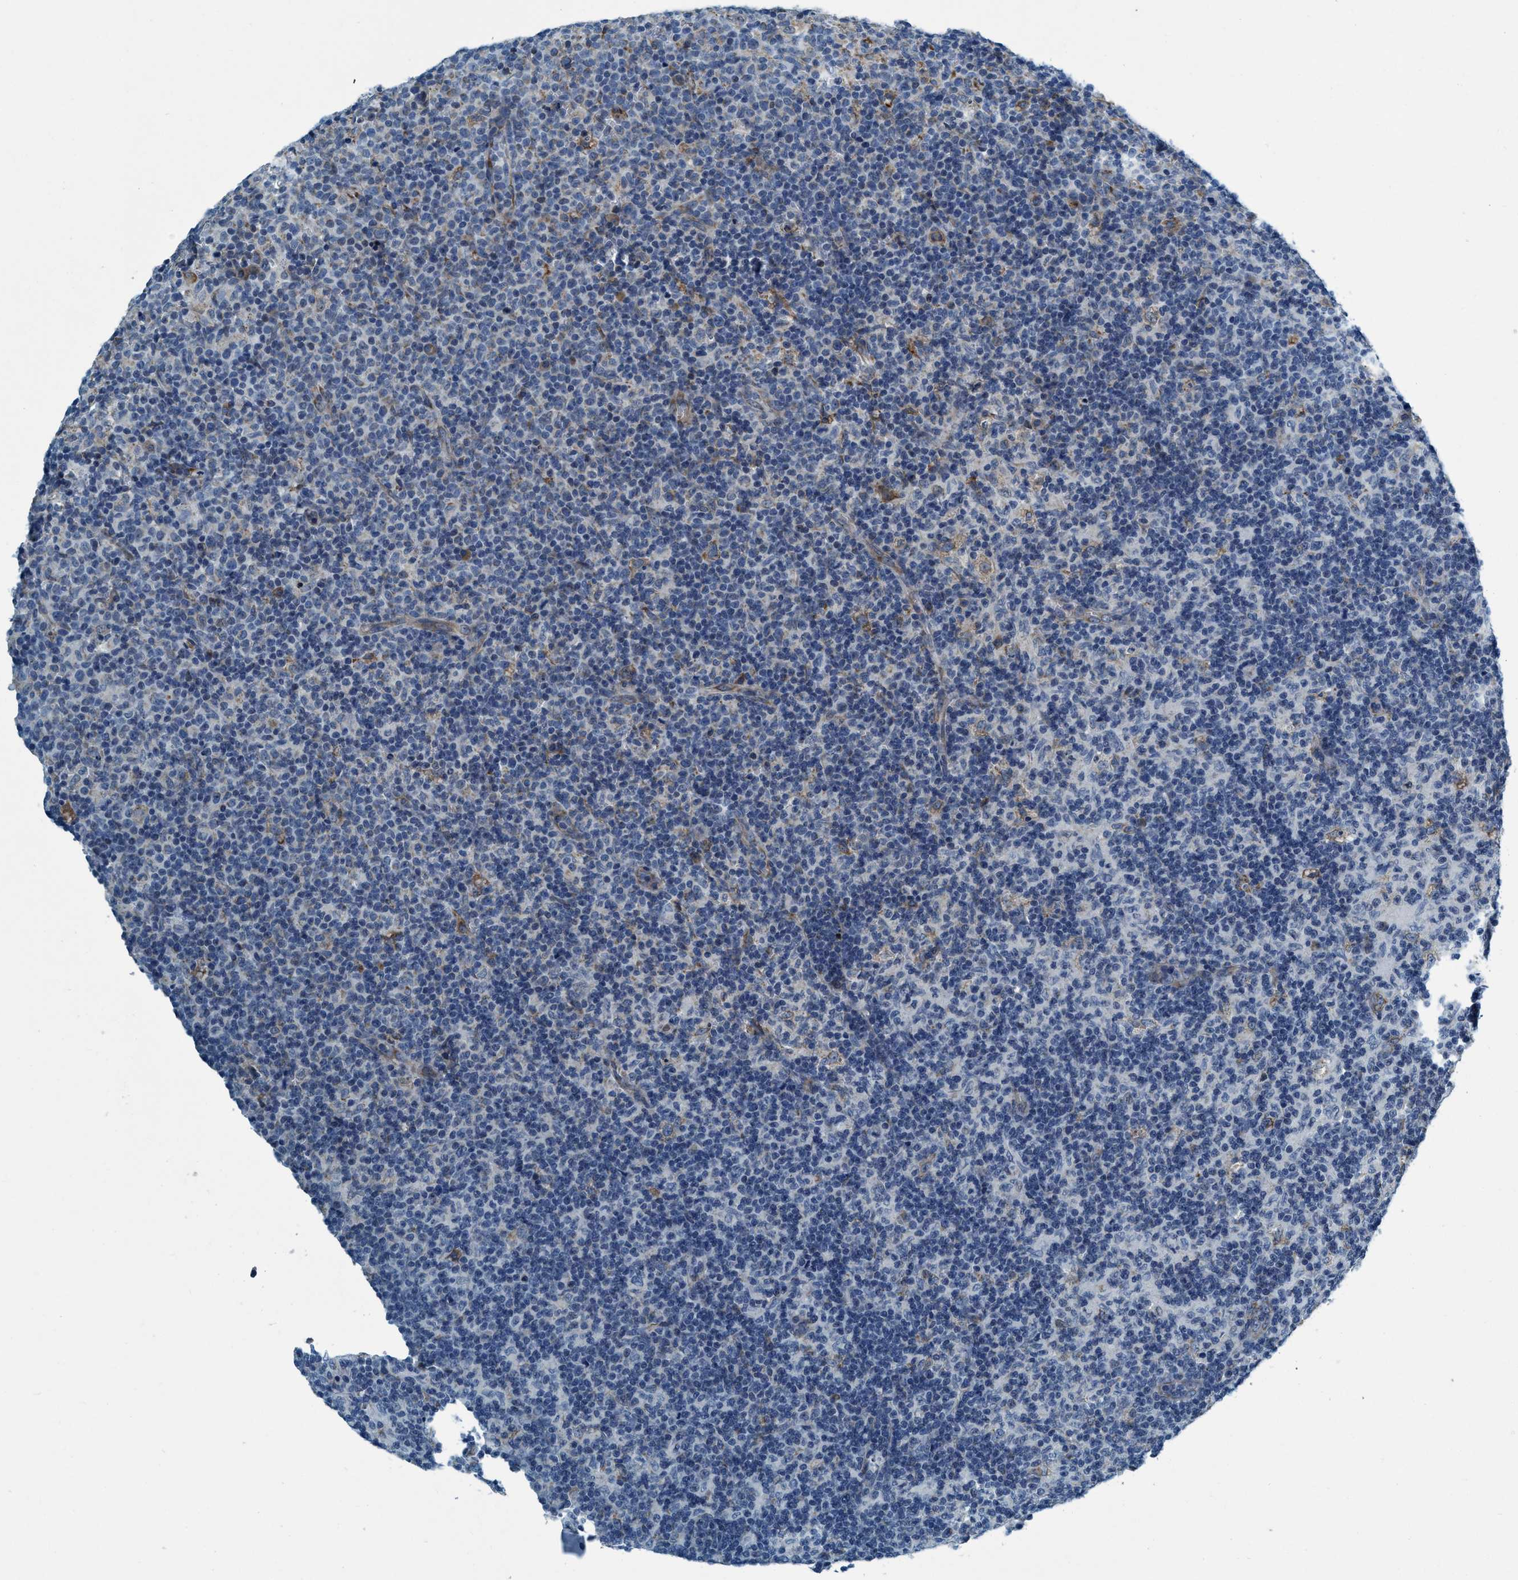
{"staining": {"intensity": "negative", "quantity": "none", "location": "none"}, "tissue": "lymph node", "cell_type": "Germinal center cells", "image_type": "normal", "snomed": [{"axis": "morphology", "description": "Normal tissue, NOS"}, {"axis": "morphology", "description": "Inflammation, NOS"}, {"axis": "topography", "description": "Lymph node"}], "caption": "An immunohistochemistry image of normal lymph node is shown. There is no staining in germinal center cells of lymph node. Brightfield microscopy of IHC stained with DAB (3,3'-diaminobenzidine) (brown) and hematoxylin (blue), captured at high magnification.", "gene": "ARMC9", "patient": {"sex": "male", "age": 55}}